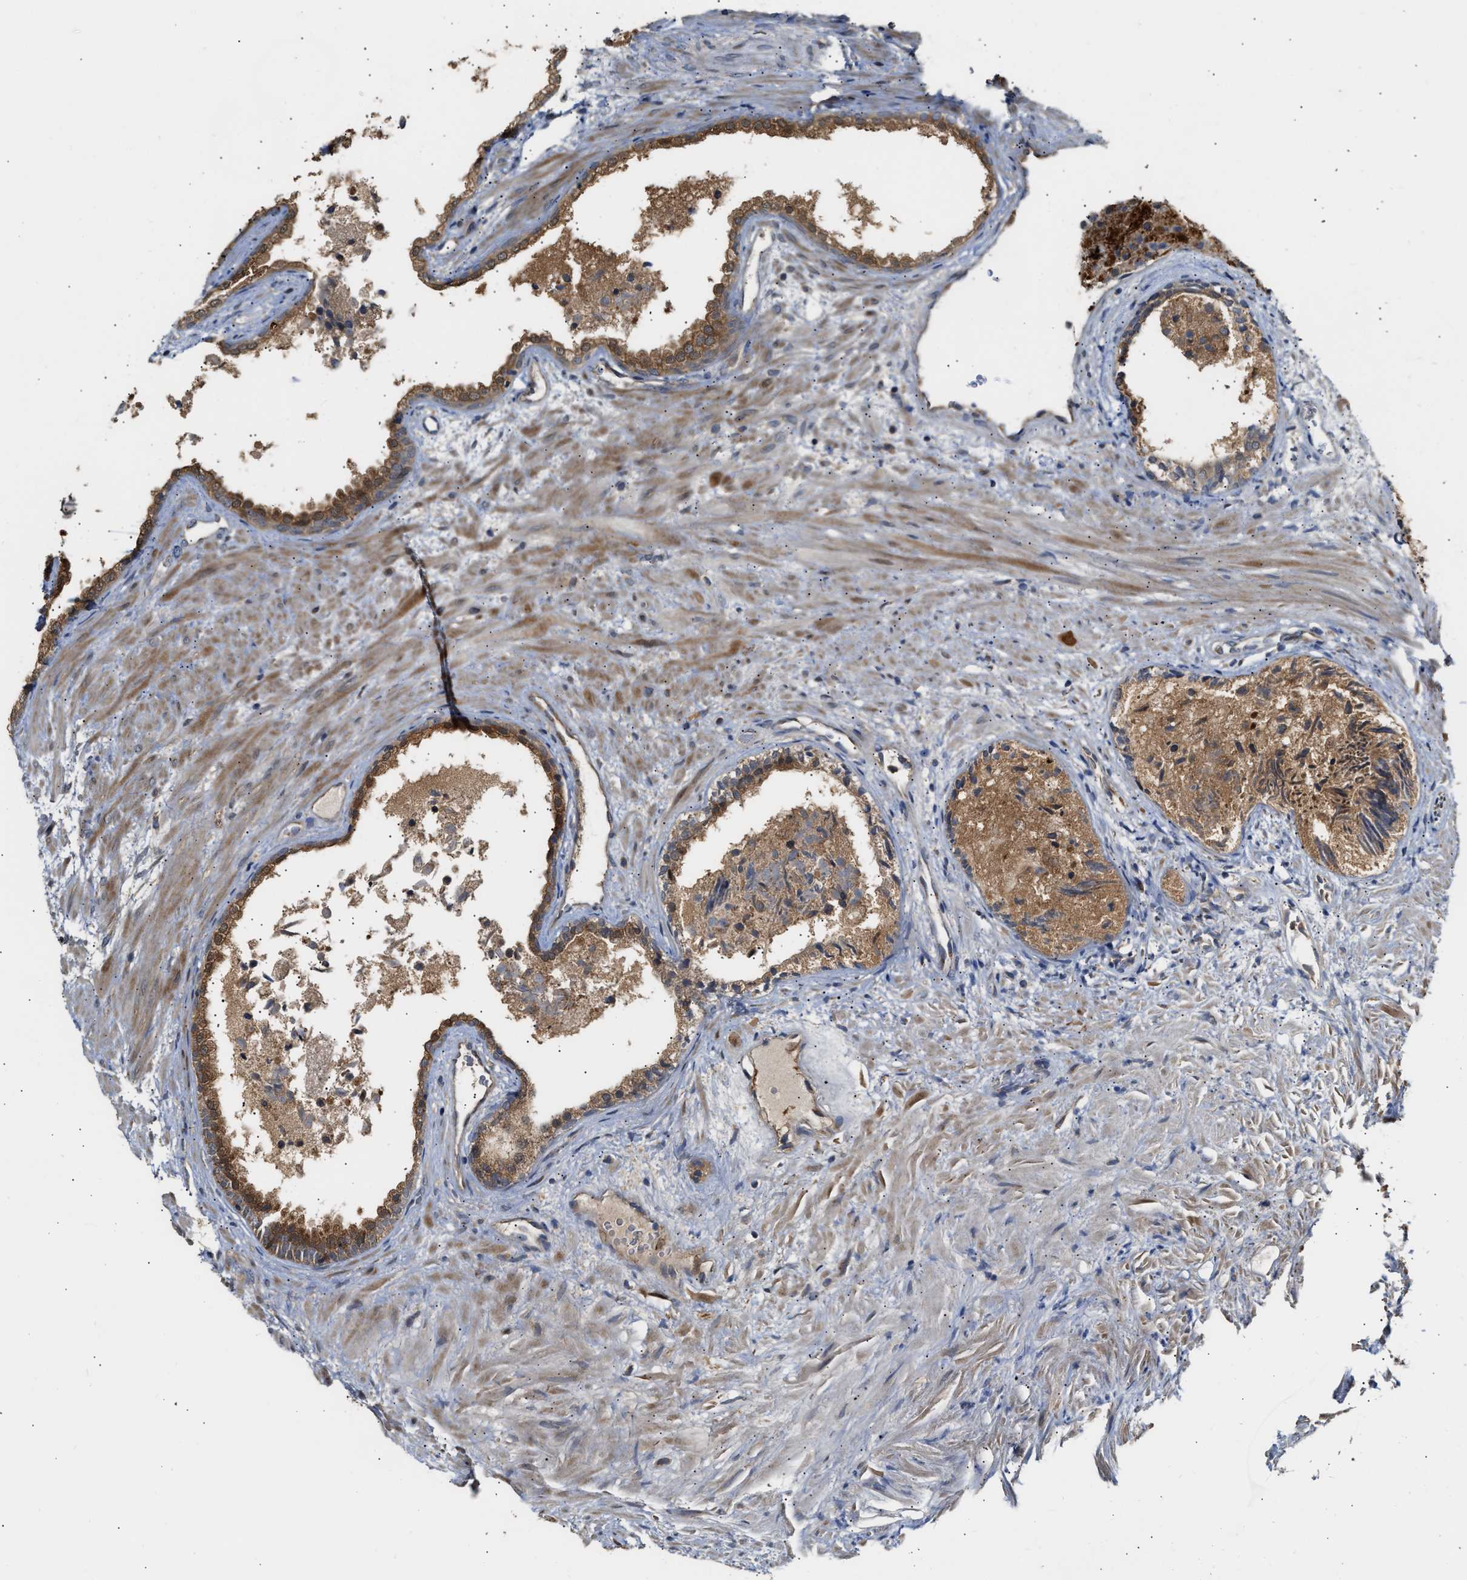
{"staining": {"intensity": "strong", "quantity": ">75%", "location": "cytoplasmic/membranous"}, "tissue": "prostate", "cell_type": "Glandular cells", "image_type": "normal", "snomed": [{"axis": "morphology", "description": "Normal tissue, NOS"}, {"axis": "topography", "description": "Prostate"}], "caption": "A high amount of strong cytoplasmic/membranous expression is appreciated in about >75% of glandular cells in benign prostate.", "gene": "EXTL2", "patient": {"sex": "male", "age": 76}}